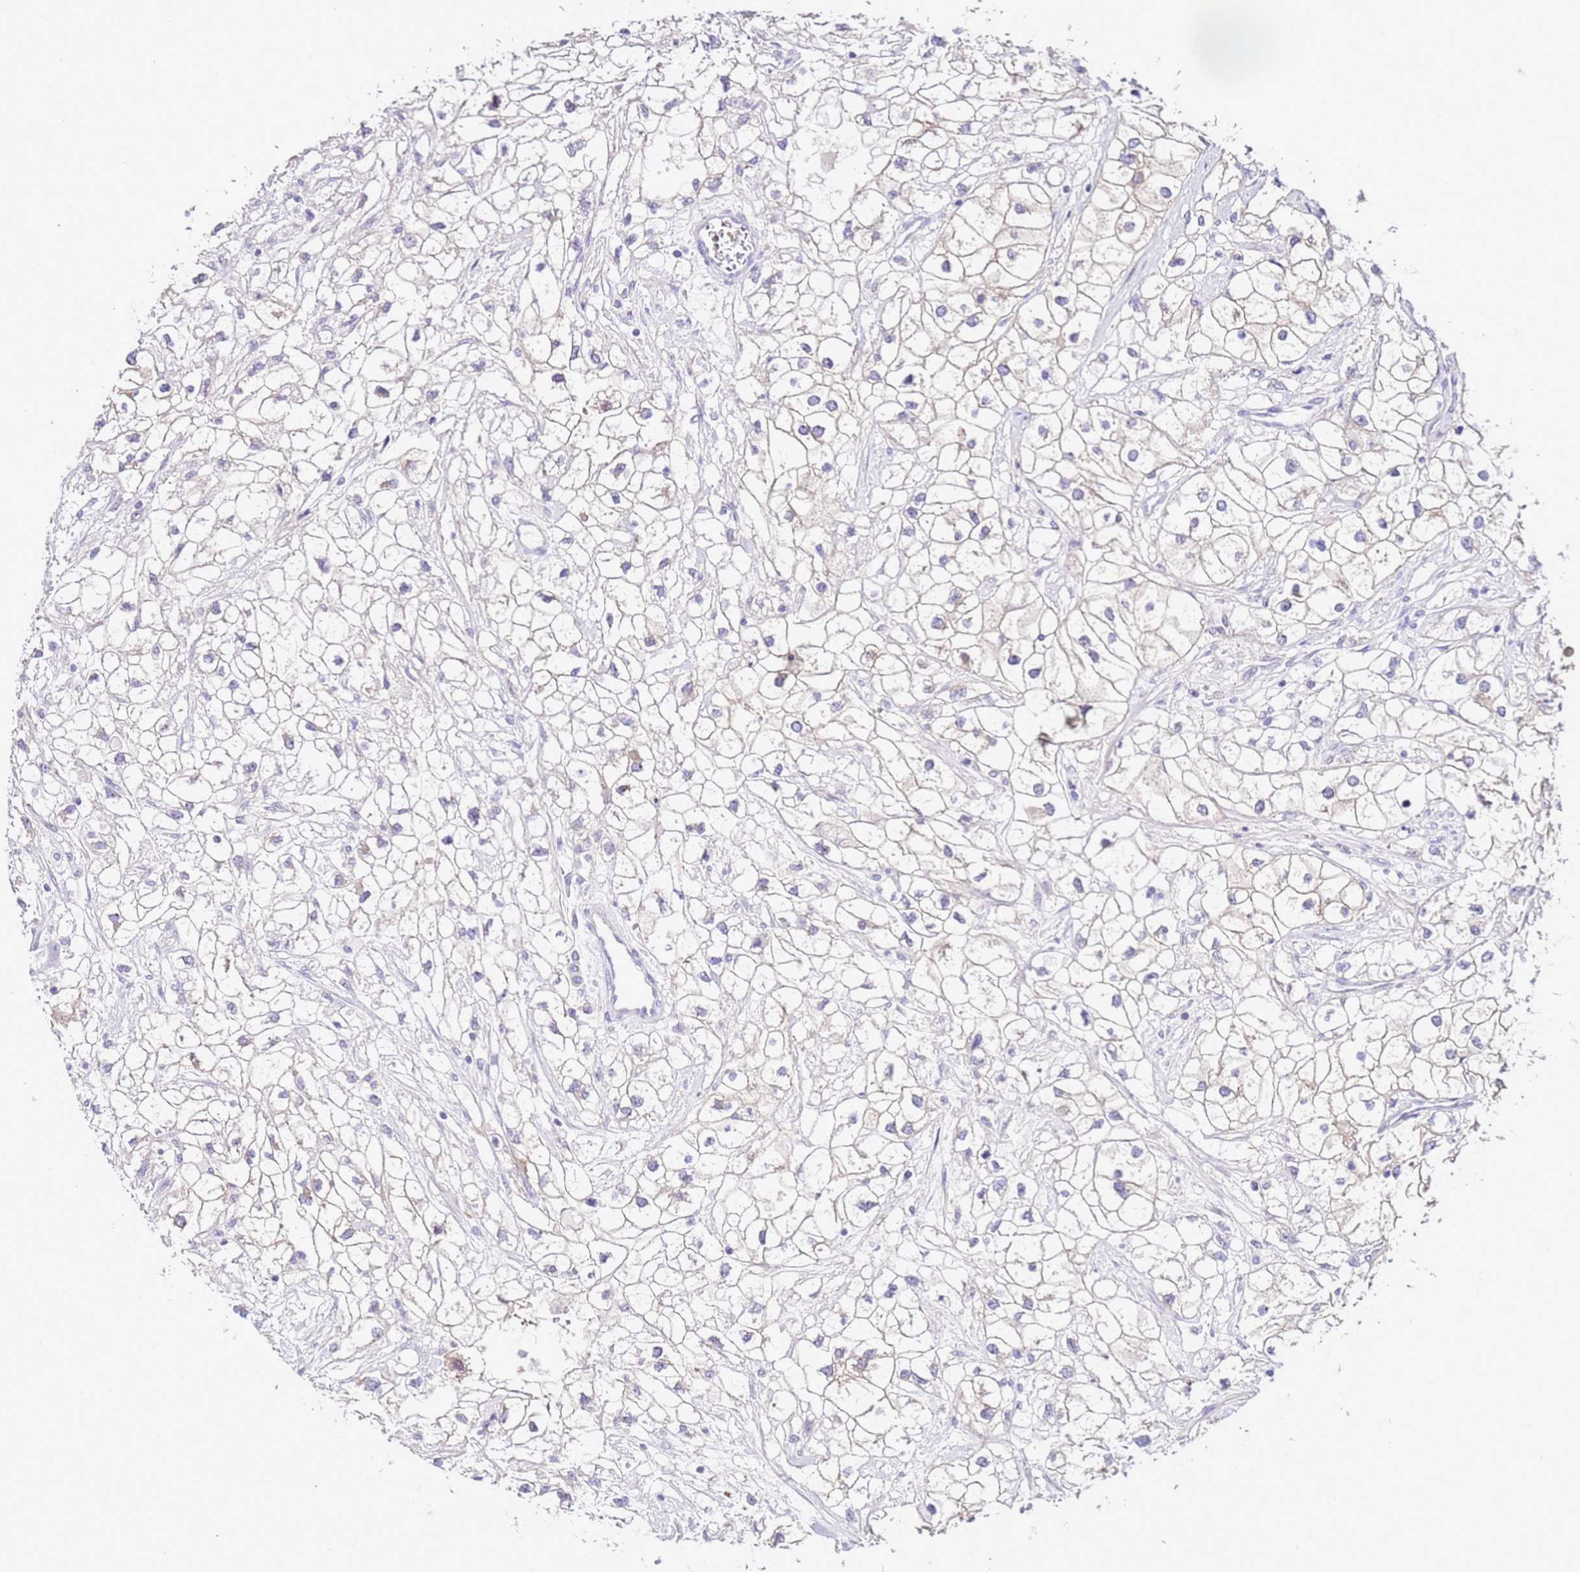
{"staining": {"intensity": "negative", "quantity": "none", "location": "none"}, "tissue": "renal cancer", "cell_type": "Tumor cells", "image_type": "cancer", "snomed": [{"axis": "morphology", "description": "Adenocarcinoma, NOS"}, {"axis": "topography", "description": "Kidney"}], "caption": "Tumor cells show no significant protein positivity in renal cancer (adenocarcinoma).", "gene": "HGD", "patient": {"sex": "male", "age": 59}}